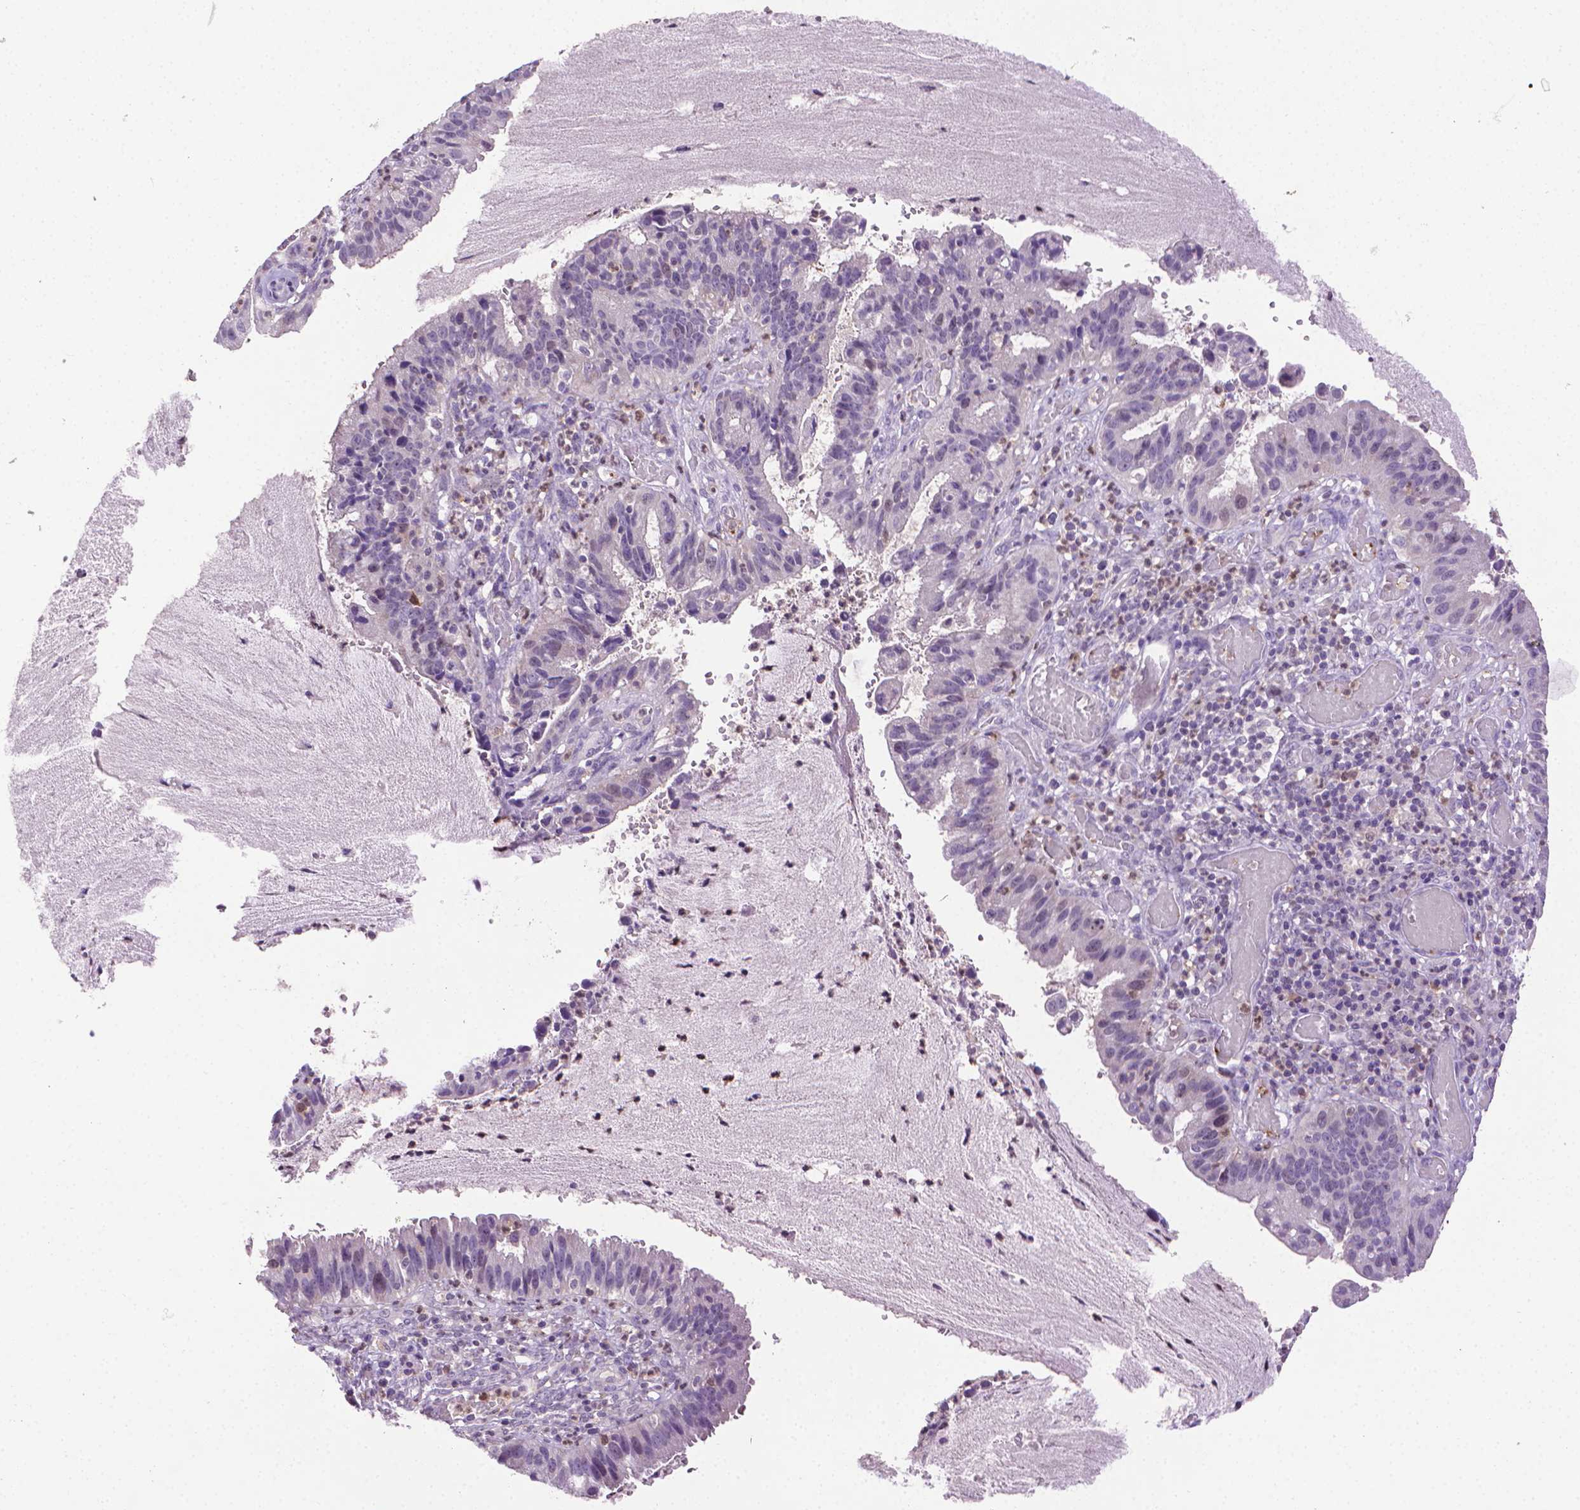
{"staining": {"intensity": "negative", "quantity": "none", "location": "none"}, "tissue": "cervical cancer", "cell_type": "Tumor cells", "image_type": "cancer", "snomed": [{"axis": "morphology", "description": "Adenocarcinoma, NOS"}, {"axis": "topography", "description": "Cervix"}], "caption": "Tumor cells show no significant protein staining in adenocarcinoma (cervical).", "gene": "CDKN2D", "patient": {"sex": "female", "age": 34}}